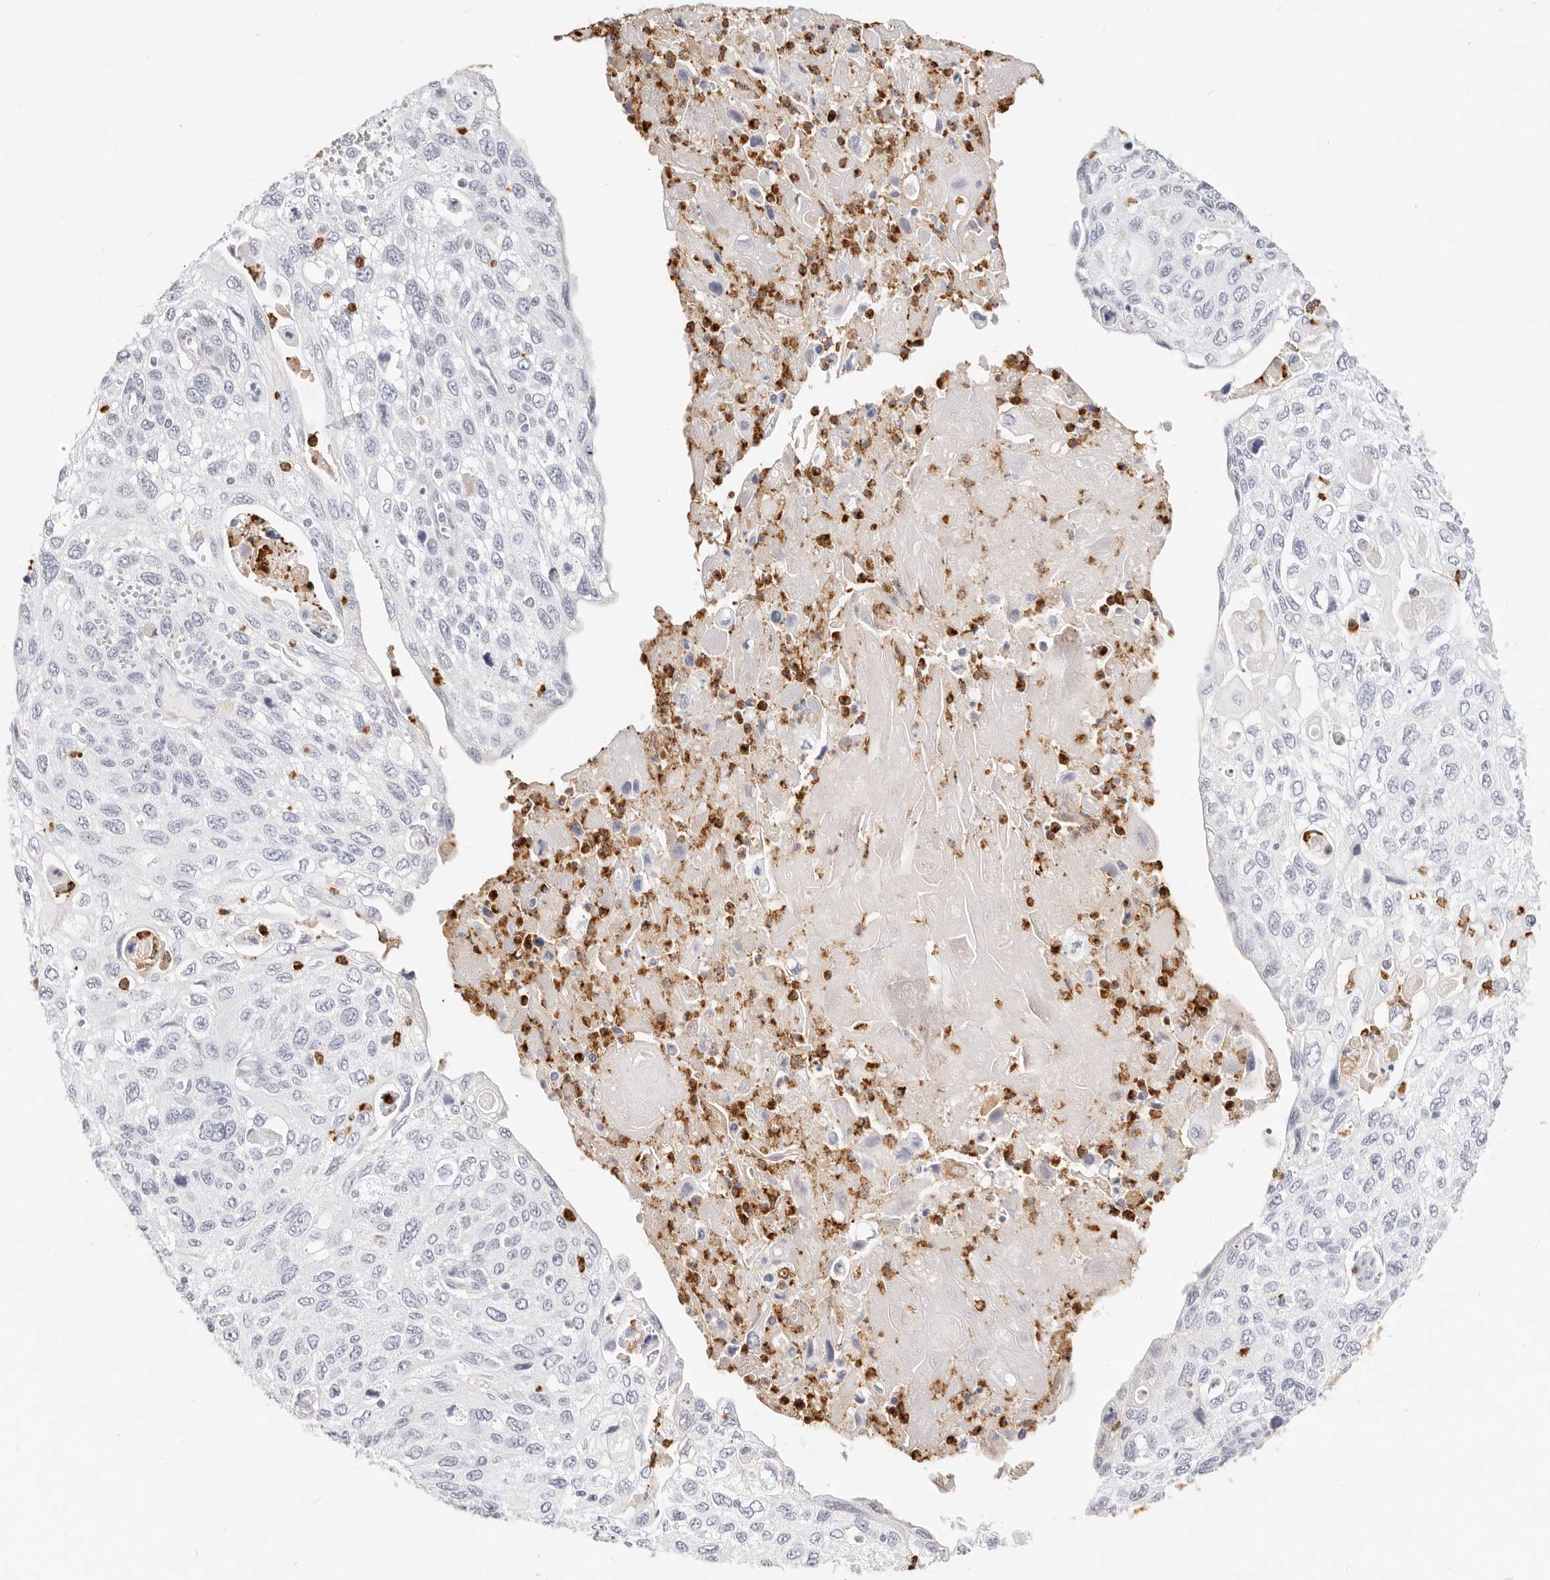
{"staining": {"intensity": "negative", "quantity": "none", "location": "none"}, "tissue": "cervical cancer", "cell_type": "Tumor cells", "image_type": "cancer", "snomed": [{"axis": "morphology", "description": "Squamous cell carcinoma, NOS"}, {"axis": "topography", "description": "Cervix"}], "caption": "Human cervical cancer (squamous cell carcinoma) stained for a protein using immunohistochemistry (IHC) exhibits no expression in tumor cells.", "gene": "CAMP", "patient": {"sex": "female", "age": 70}}